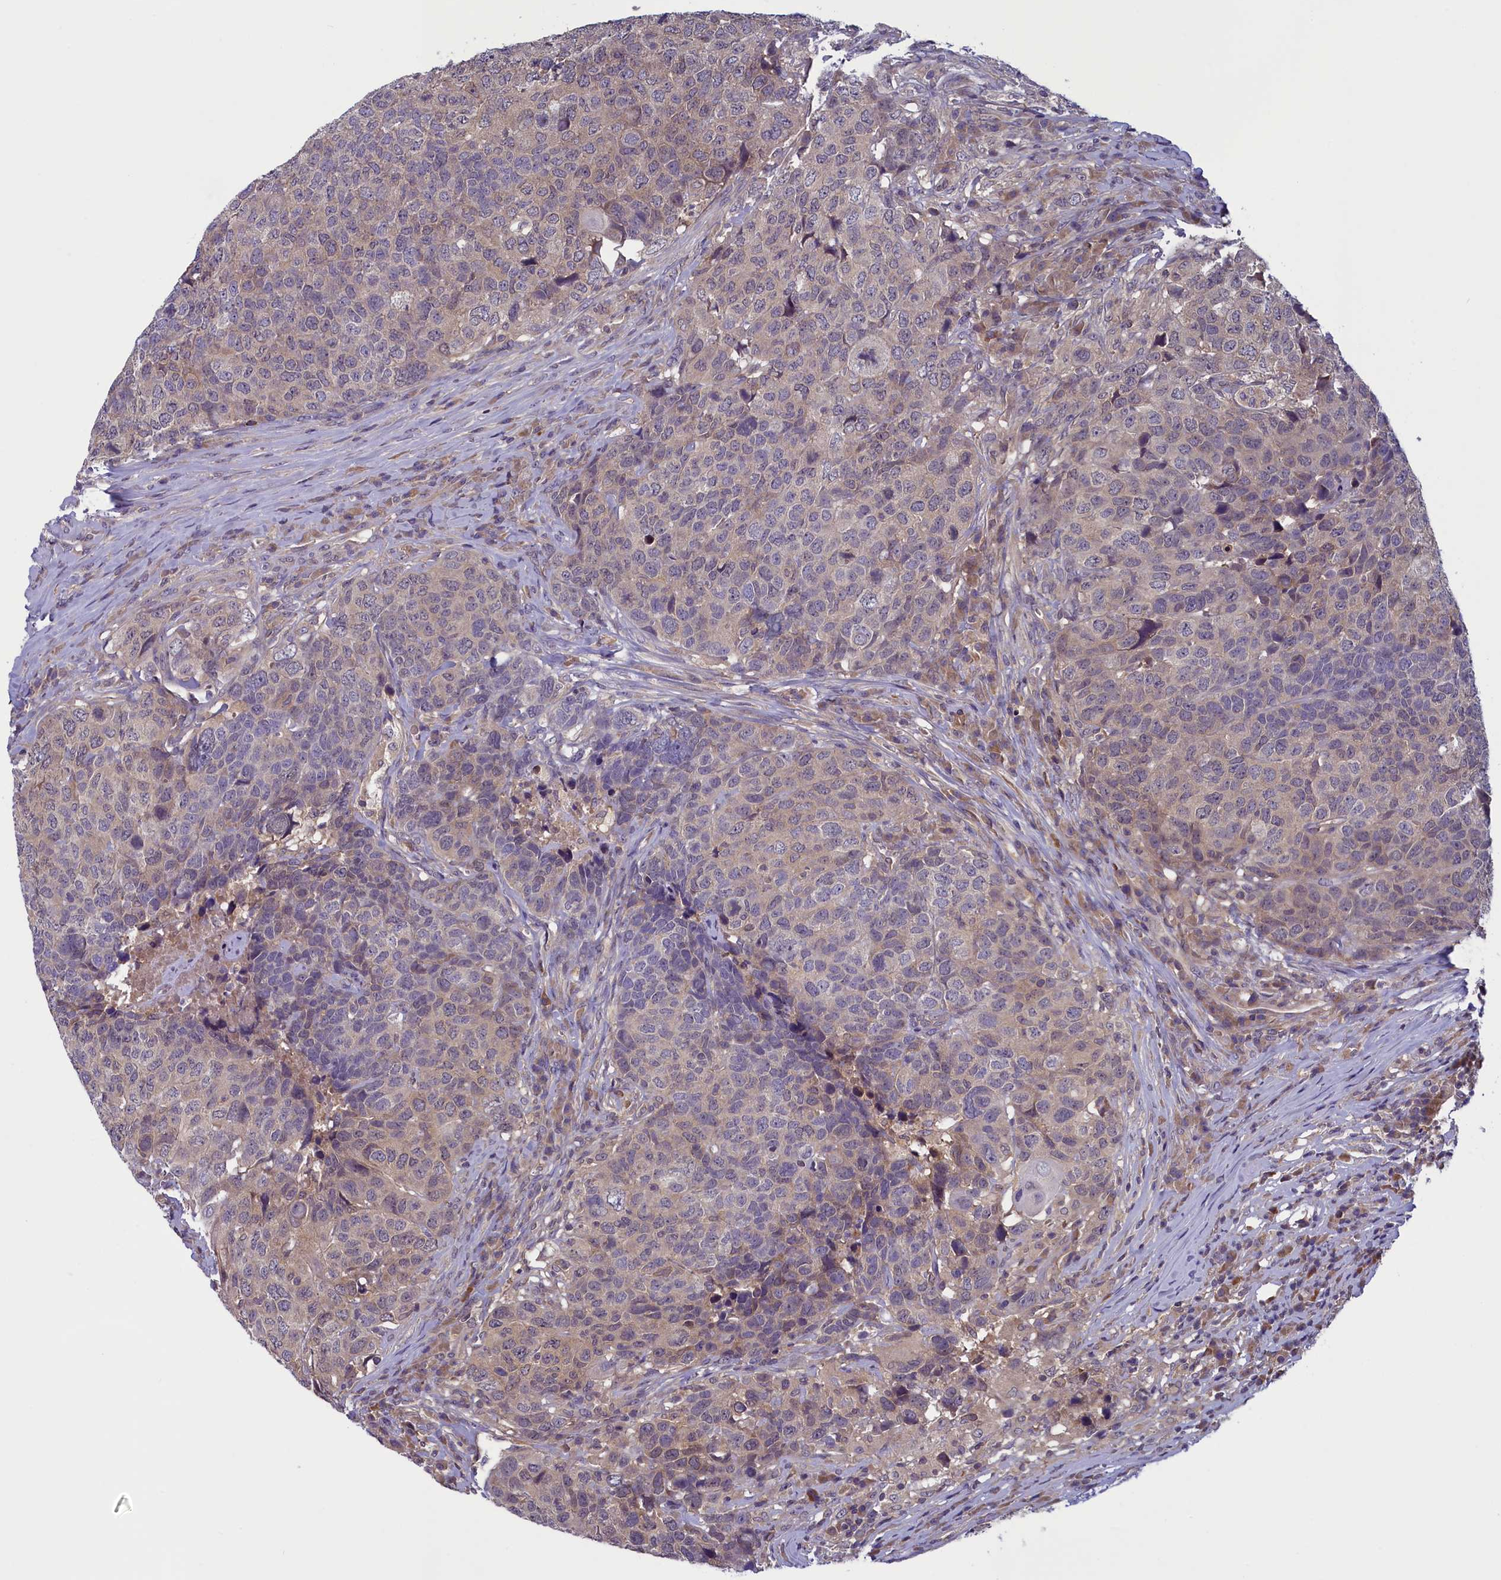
{"staining": {"intensity": "weak", "quantity": ">75%", "location": "cytoplasmic/membranous"}, "tissue": "head and neck cancer", "cell_type": "Tumor cells", "image_type": "cancer", "snomed": [{"axis": "morphology", "description": "Squamous cell carcinoma, NOS"}, {"axis": "topography", "description": "Head-Neck"}], "caption": "The micrograph displays a brown stain indicating the presence of a protein in the cytoplasmic/membranous of tumor cells in head and neck cancer. (IHC, brightfield microscopy, high magnification).", "gene": "NUBP1", "patient": {"sex": "male", "age": 66}}